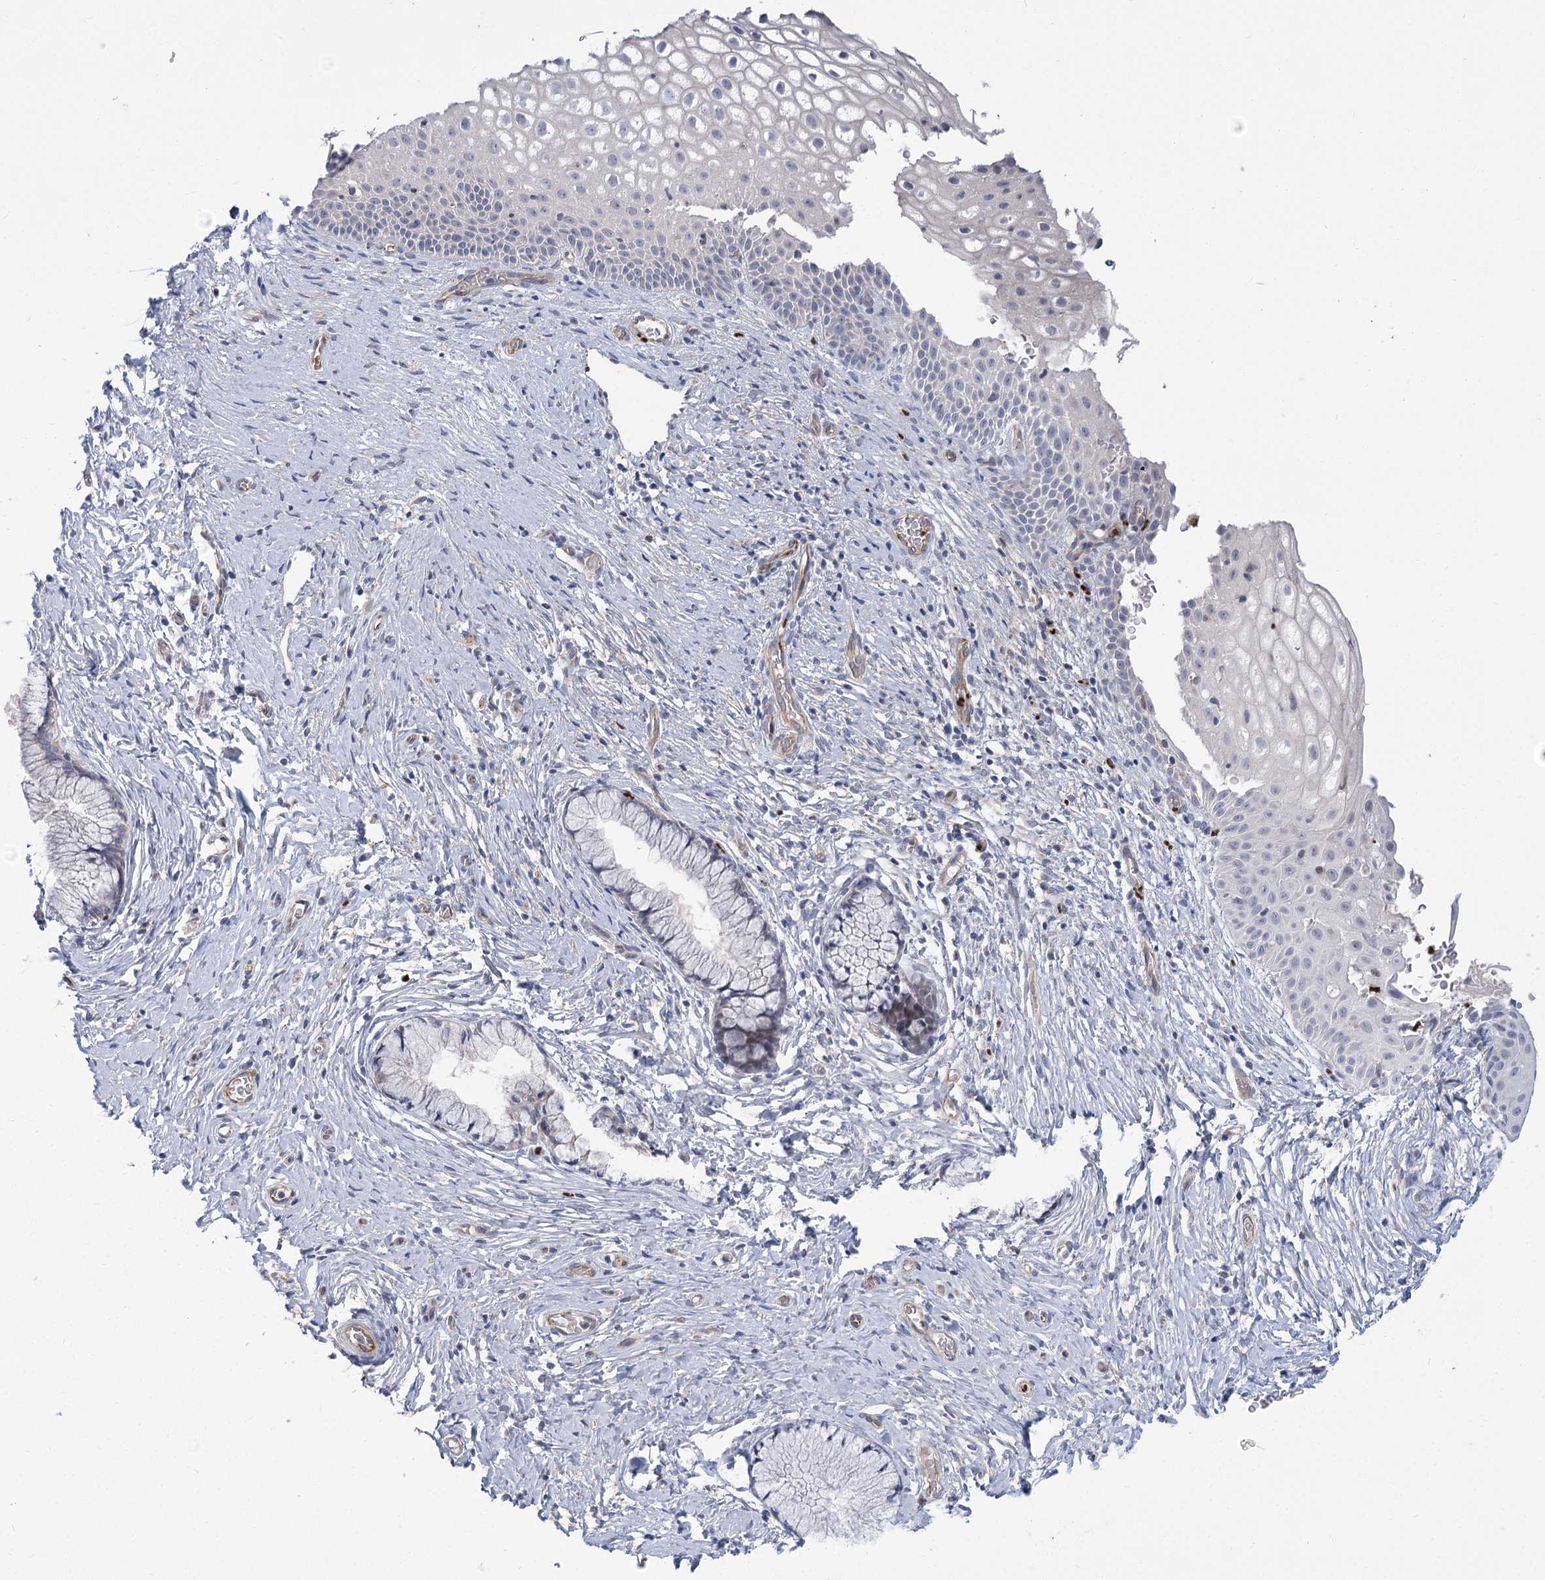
{"staining": {"intensity": "negative", "quantity": "none", "location": "none"}, "tissue": "cervix", "cell_type": "Glandular cells", "image_type": "normal", "snomed": [{"axis": "morphology", "description": "Normal tissue, NOS"}, {"axis": "topography", "description": "Cervix"}], "caption": "An immunohistochemistry (IHC) photomicrograph of unremarkable cervix is shown. There is no staining in glandular cells of cervix. The staining was performed using DAB (3,3'-diaminobenzidine) to visualize the protein expression in brown, while the nuclei were stained in blue with hematoxylin (Magnification: 20x).", "gene": "THAP6", "patient": {"sex": "female", "age": 33}}